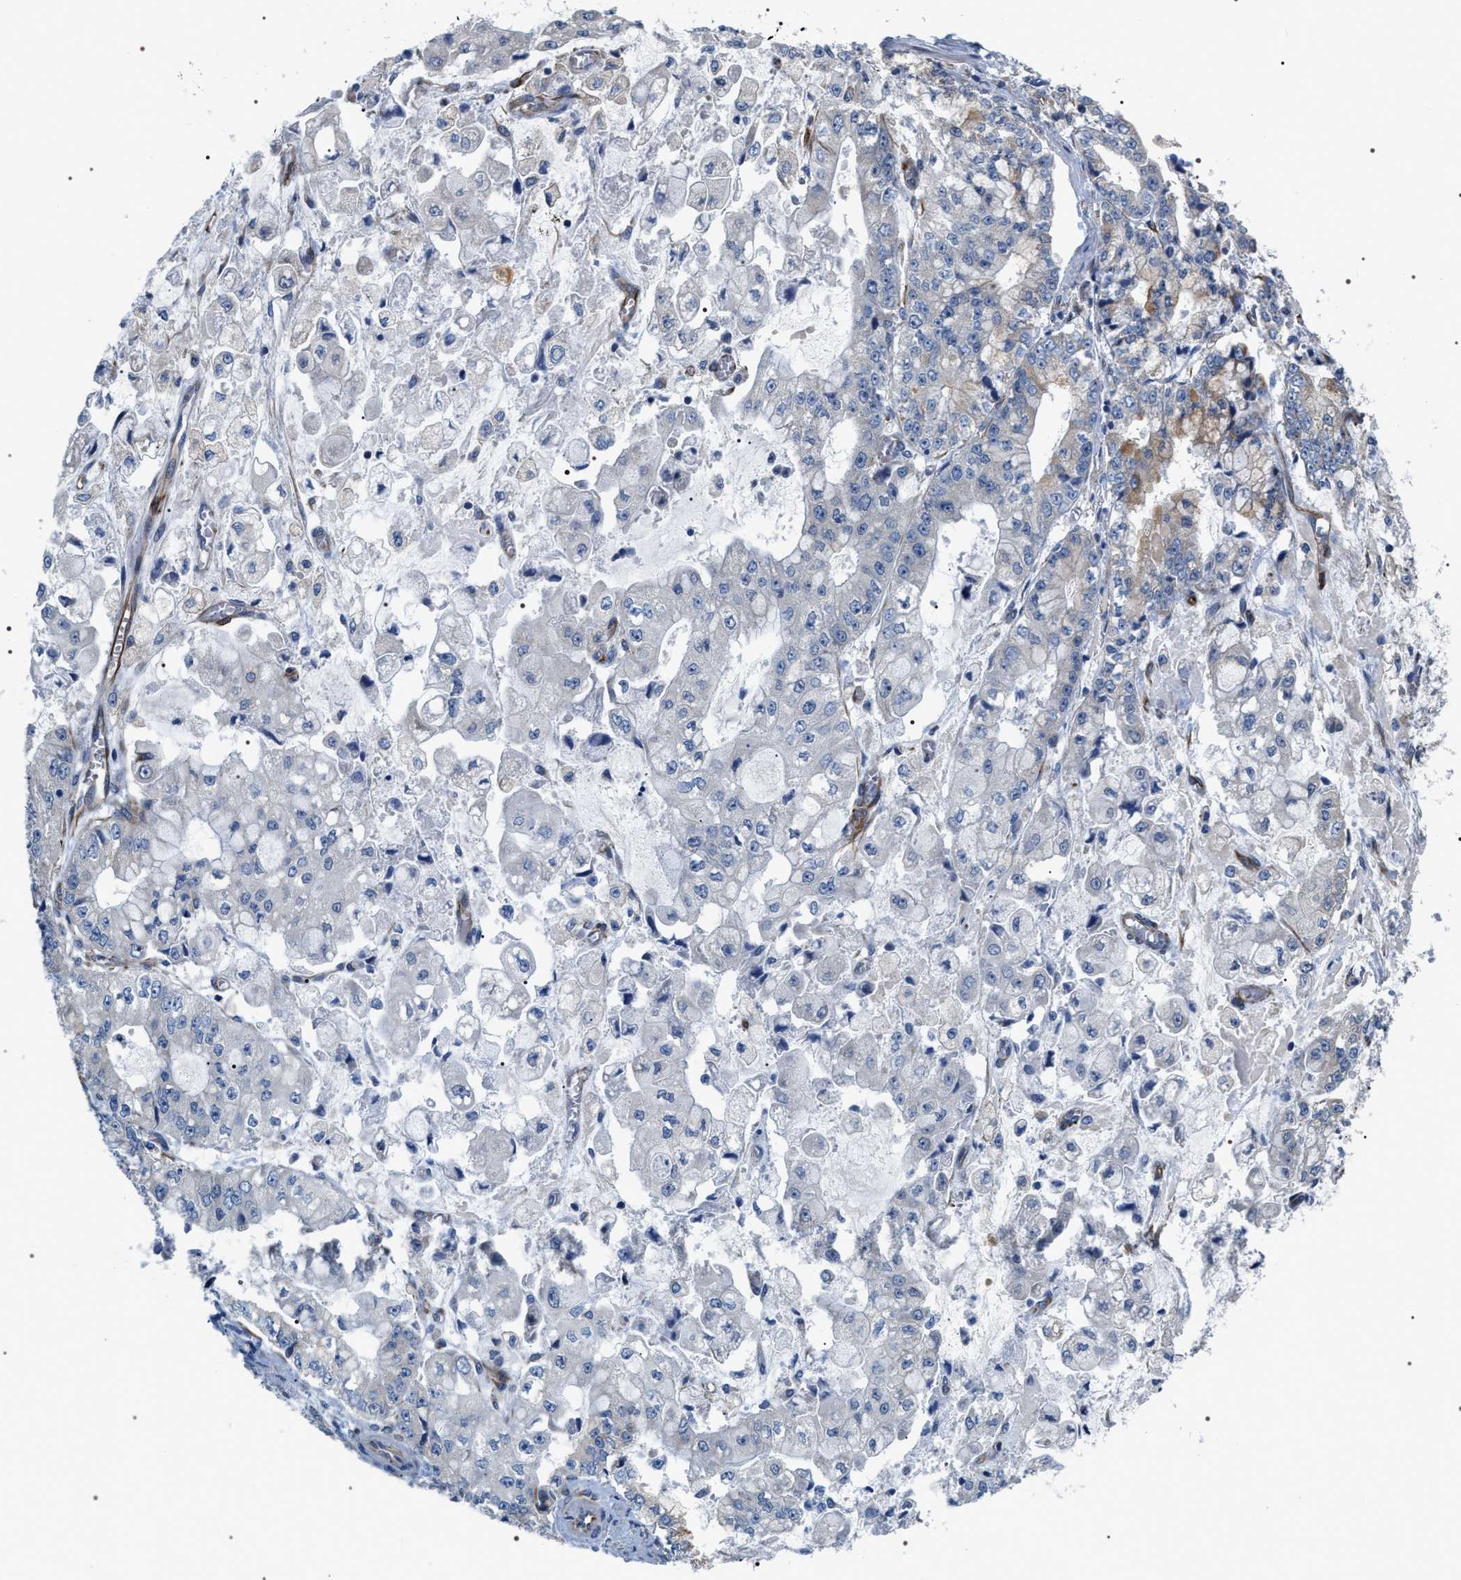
{"staining": {"intensity": "weak", "quantity": "<25%", "location": "cytoplasmic/membranous"}, "tissue": "stomach cancer", "cell_type": "Tumor cells", "image_type": "cancer", "snomed": [{"axis": "morphology", "description": "Adenocarcinoma, NOS"}, {"axis": "topography", "description": "Stomach"}], "caption": "Immunohistochemistry image of neoplastic tissue: adenocarcinoma (stomach) stained with DAB reveals no significant protein positivity in tumor cells.", "gene": "PKD1L1", "patient": {"sex": "male", "age": 76}}